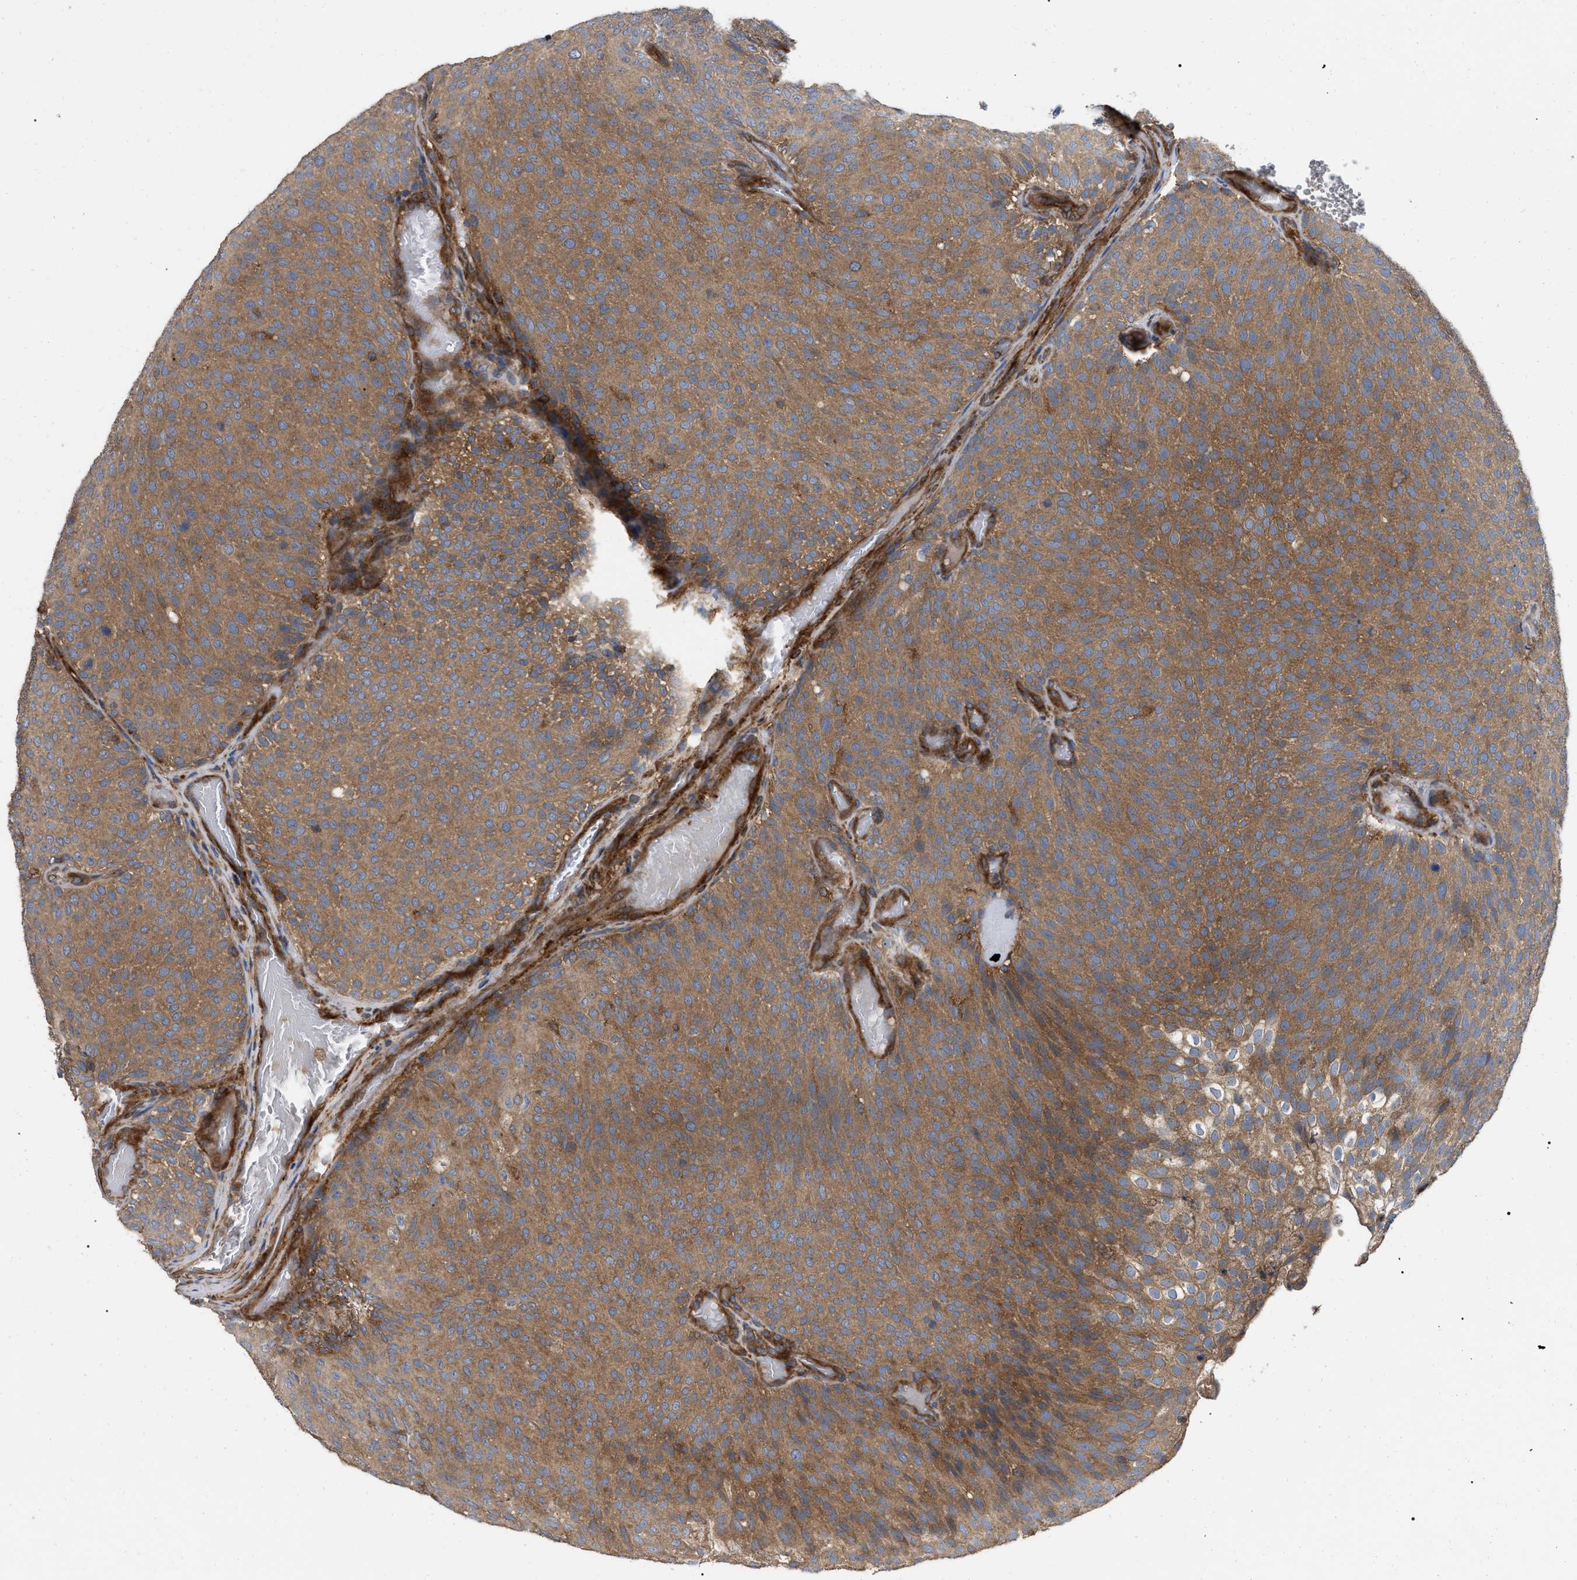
{"staining": {"intensity": "weak", "quantity": ">75%", "location": "cytoplasmic/membranous"}, "tissue": "urothelial cancer", "cell_type": "Tumor cells", "image_type": "cancer", "snomed": [{"axis": "morphology", "description": "Urothelial carcinoma, Low grade"}, {"axis": "topography", "description": "Urinary bladder"}], "caption": "Protein staining of urothelial cancer tissue shows weak cytoplasmic/membranous positivity in approximately >75% of tumor cells.", "gene": "RABEP1", "patient": {"sex": "male", "age": 78}}